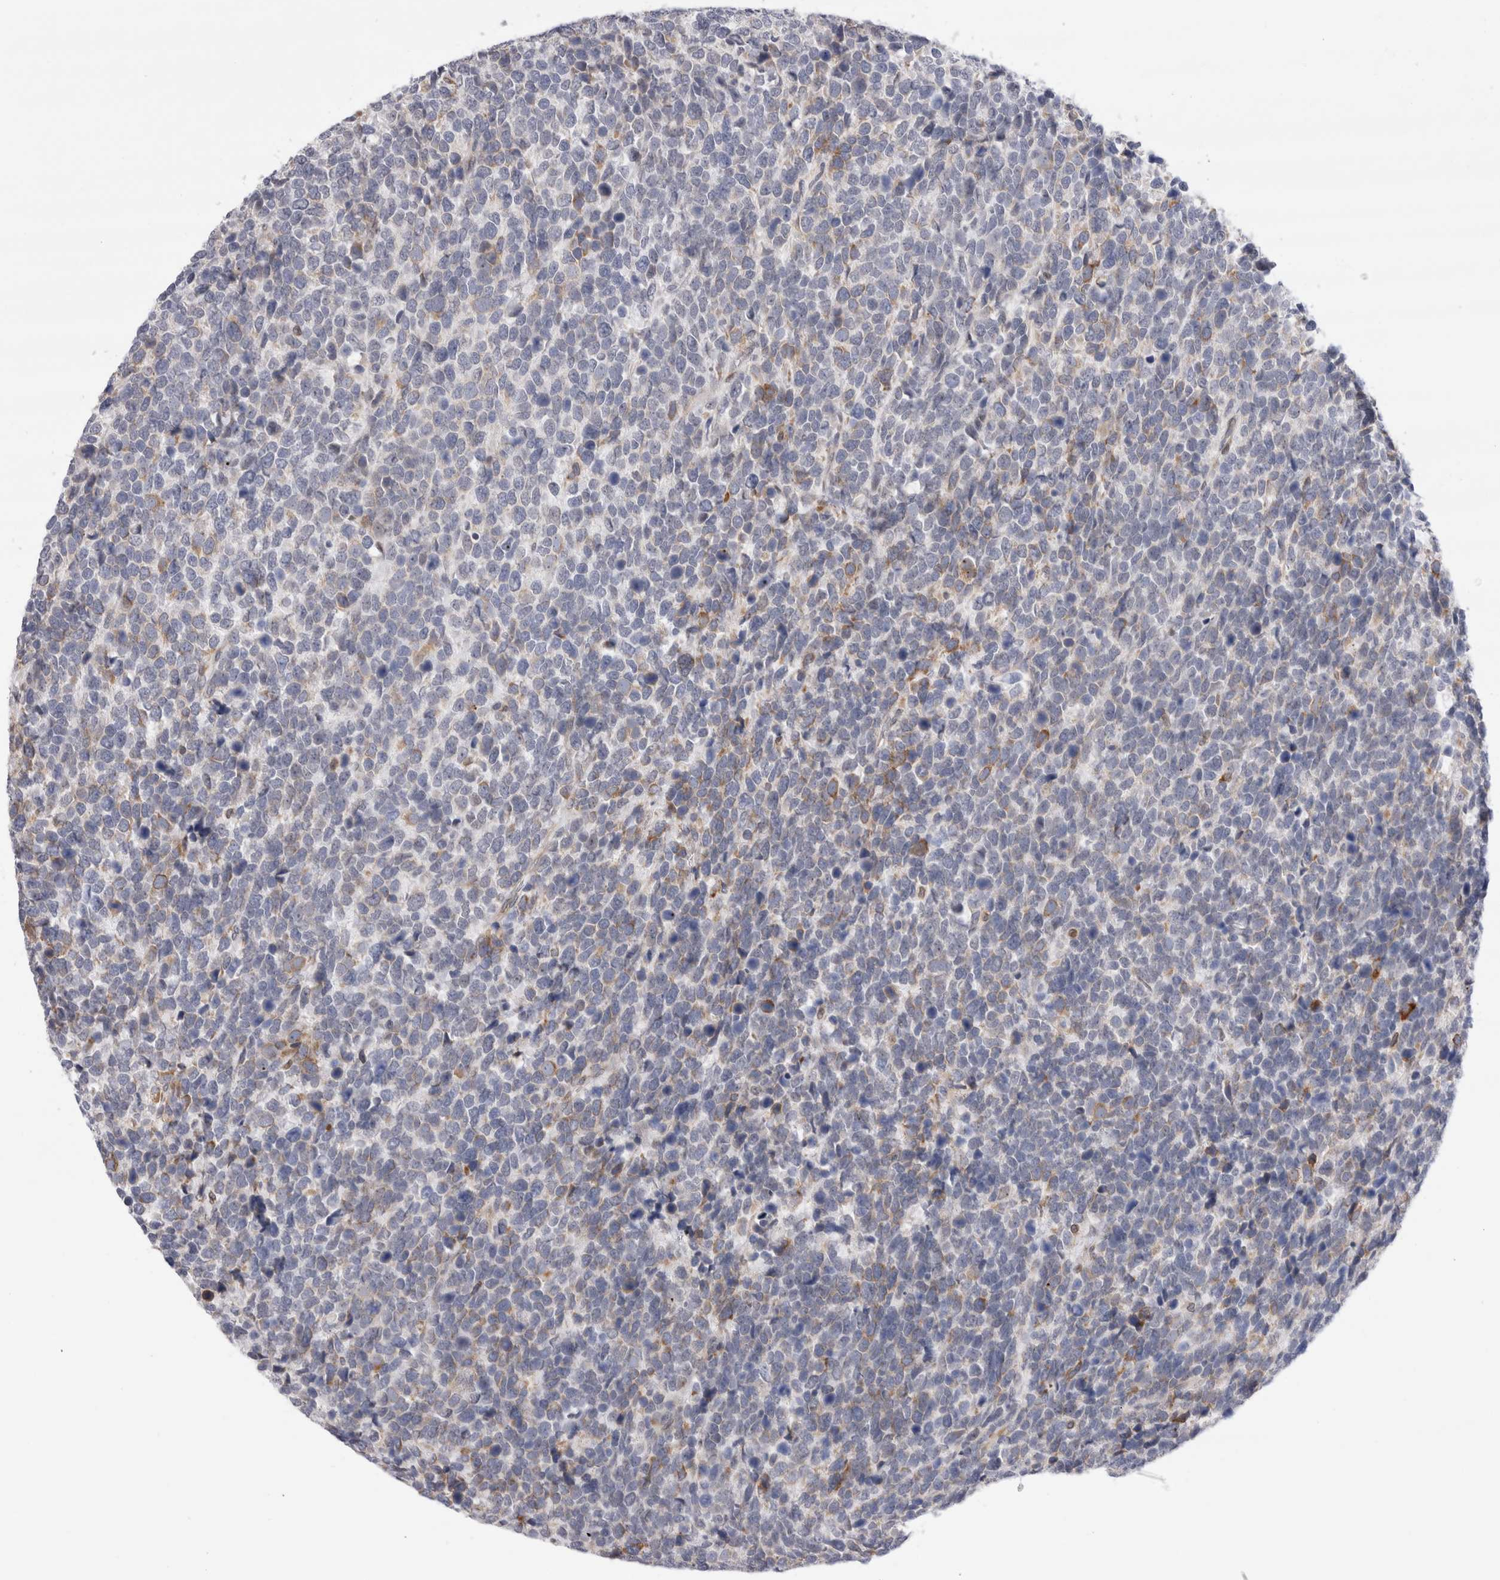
{"staining": {"intensity": "weak", "quantity": "<25%", "location": "cytoplasmic/membranous"}, "tissue": "urothelial cancer", "cell_type": "Tumor cells", "image_type": "cancer", "snomed": [{"axis": "morphology", "description": "Urothelial carcinoma, High grade"}, {"axis": "topography", "description": "Urinary bladder"}], "caption": "Immunohistochemistry (IHC) histopathology image of neoplastic tissue: human urothelial carcinoma (high-grade) stained with DAB (3,3'-diaminobenzidine) reveals no significant protein staining in tumor cells. The staining was performed using DAB to visualize the protein expression in brown, while the nuclei were stained in blue with hematoxylin (Magnification: 20x).", "gene": "VCPIP1", "patient": {"sex": "female", "age": 82}}